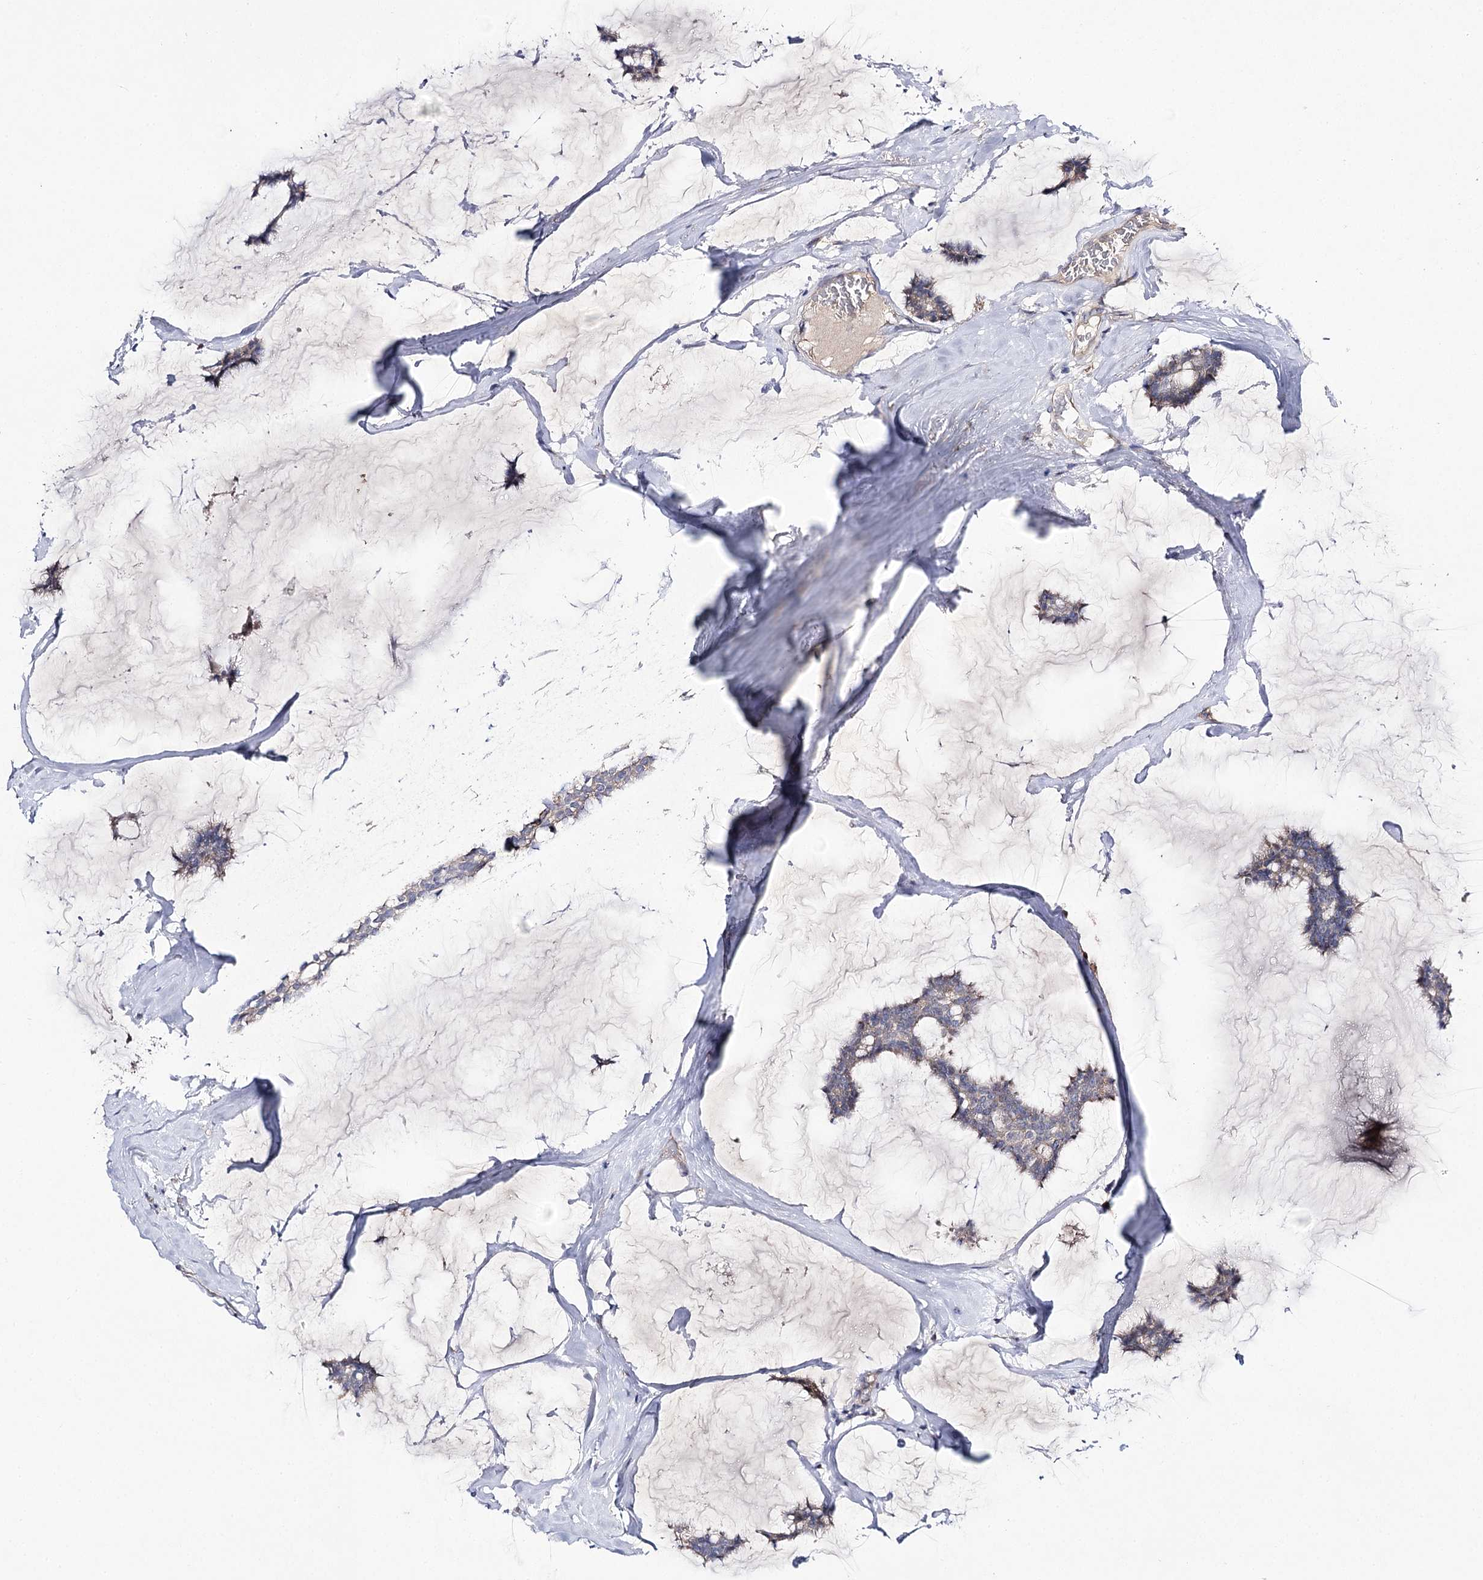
{"staining": {"intensity": "weak", "quantity": "25%-75%", "location": "cytoplasmic/membranous"}, "tissue": "breast cancer", "cell_type": "Tumor cells", "image_type": "cancer", "snomed": [{"axis": "morphology", "description": "Duct carcinoma"}, {"axis": "topography", "description": "Breast"}], "caption": "DAB (3,3'-diaminobenzidine) immunohistochemical staining of breast cancer (infiltrating ductal carcinoma) exhibits weak cytoplasmic/membranous protein expression in about 25%-75% of tumor cells.", "gene": "AURKC", "patient": {"sex": "female", "age": 93}}